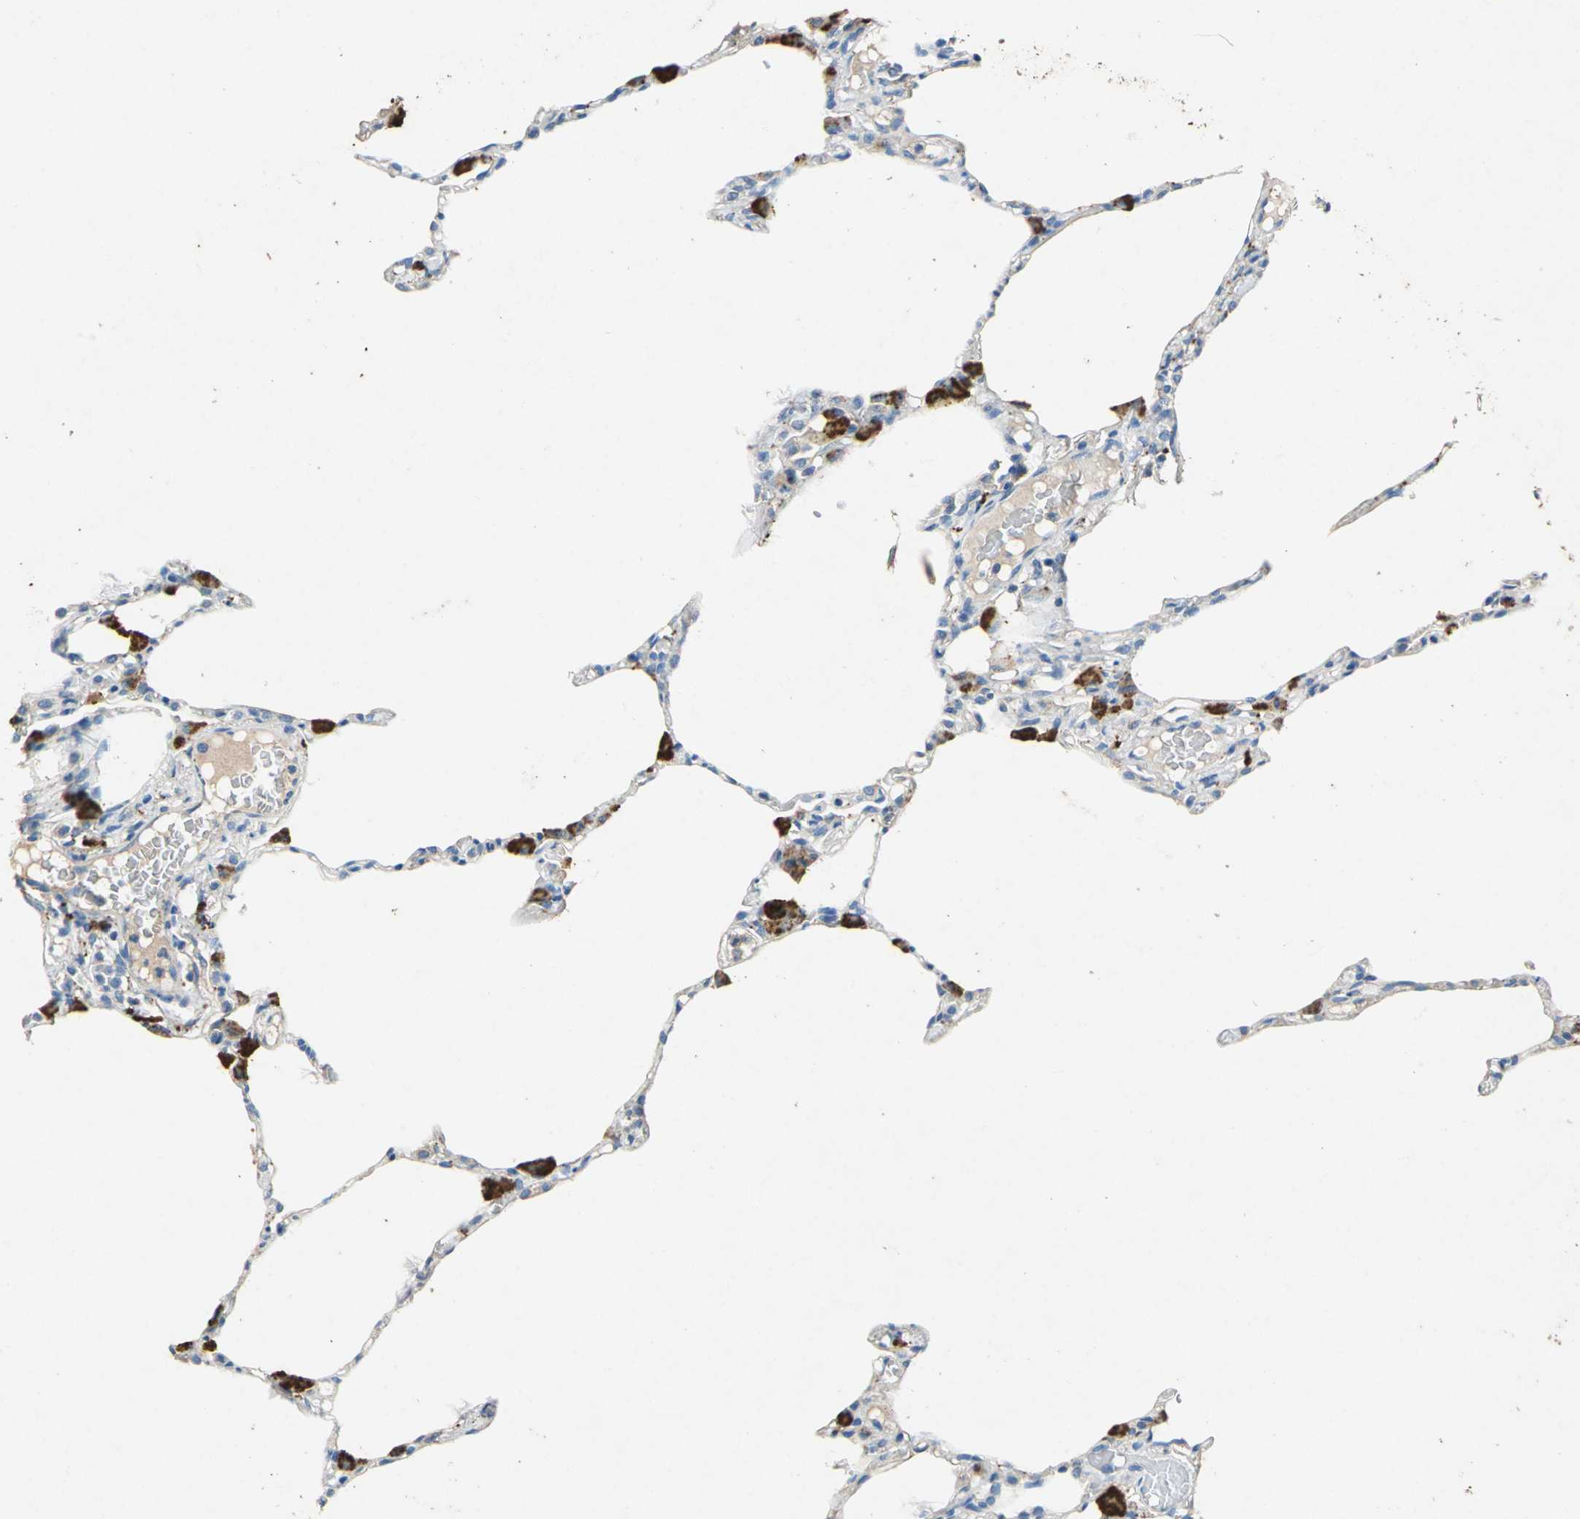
{"staining": {"intensity": "weak", "quantity": "25%-75%", "location": "cytoplasmic/membranous"}, "tissue": "lung", "cell_type": "Alveolar cells", "image_type": "normal", "snomed": [{"axis": "morphology", "description": "Normal tissue, NOS"}, {"axis": "topography", "description": "Lung"}], "caption": "Immunohistochemistry (IHC) (DAB (3,3'-diaminobenzidine)) staining of benign lung displays weak cytoplasmic/membranous protein staining in approximately 25%-75% of alveolar cells.", "gene": "ADAMTS5", "patient": {"sex": "female", "age": 49}}